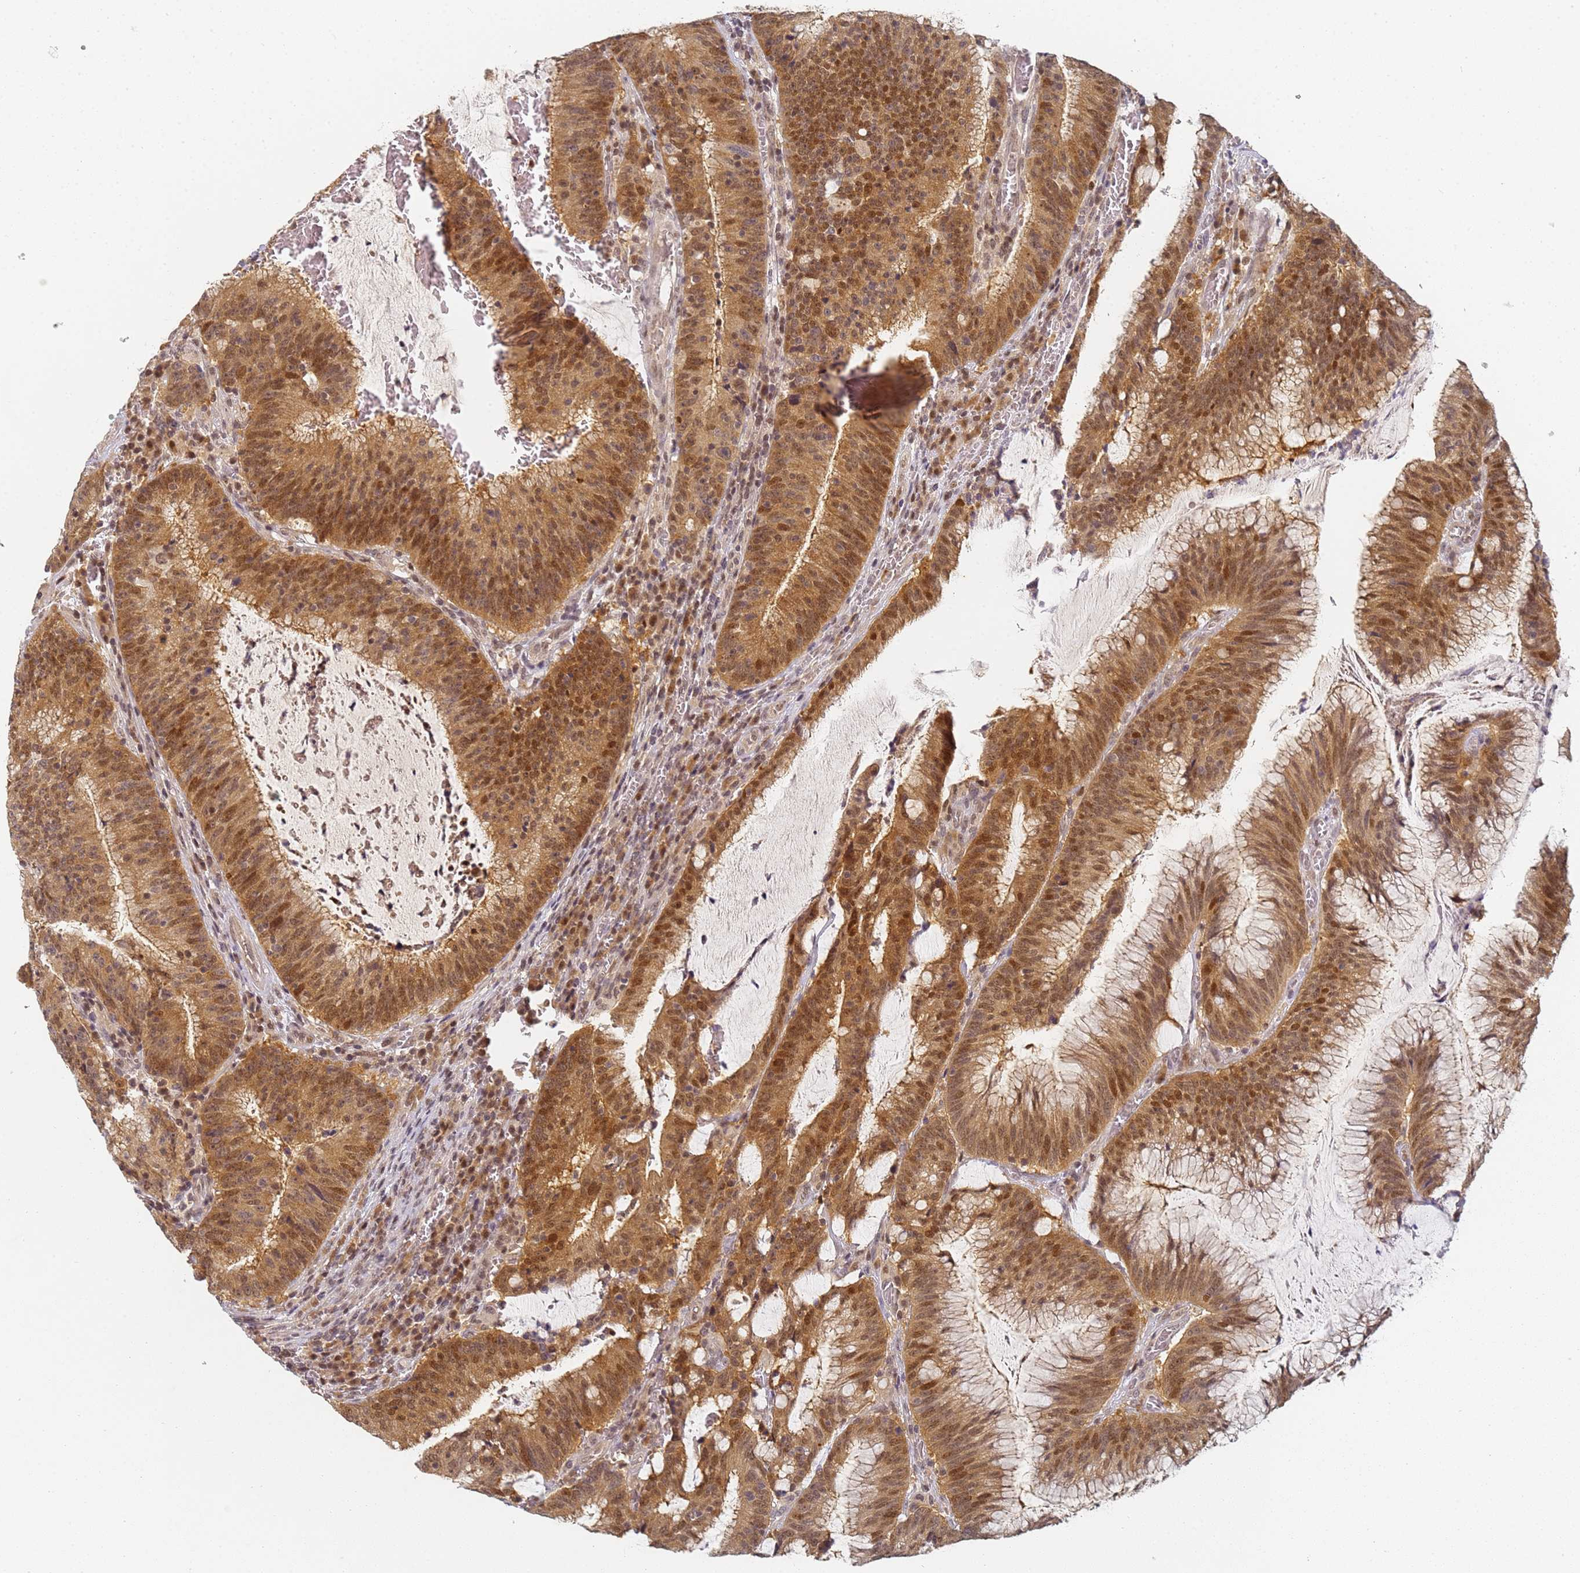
{"staining": {"intensity": "strong", "quantity": ">75%", "location": "cytoplasmic/membranous,nuclear"}, "tissue": "colorectal cancer", "cell_type": "Tumor cells", "image_type": "cancer", "snomed": [{"axis": "morphology", "description": "Adenocarcinoma, NOS"}, {"axis": "topography", "description": "Rectum"}], "caption": "Protein staining shows strong cytoplasmic/membranous and nuclear positivity in approximately >75% of tumor cells in colorectal cancer.", "gene": "HMCES", "patient": {"sex": "female", "age": 77}}